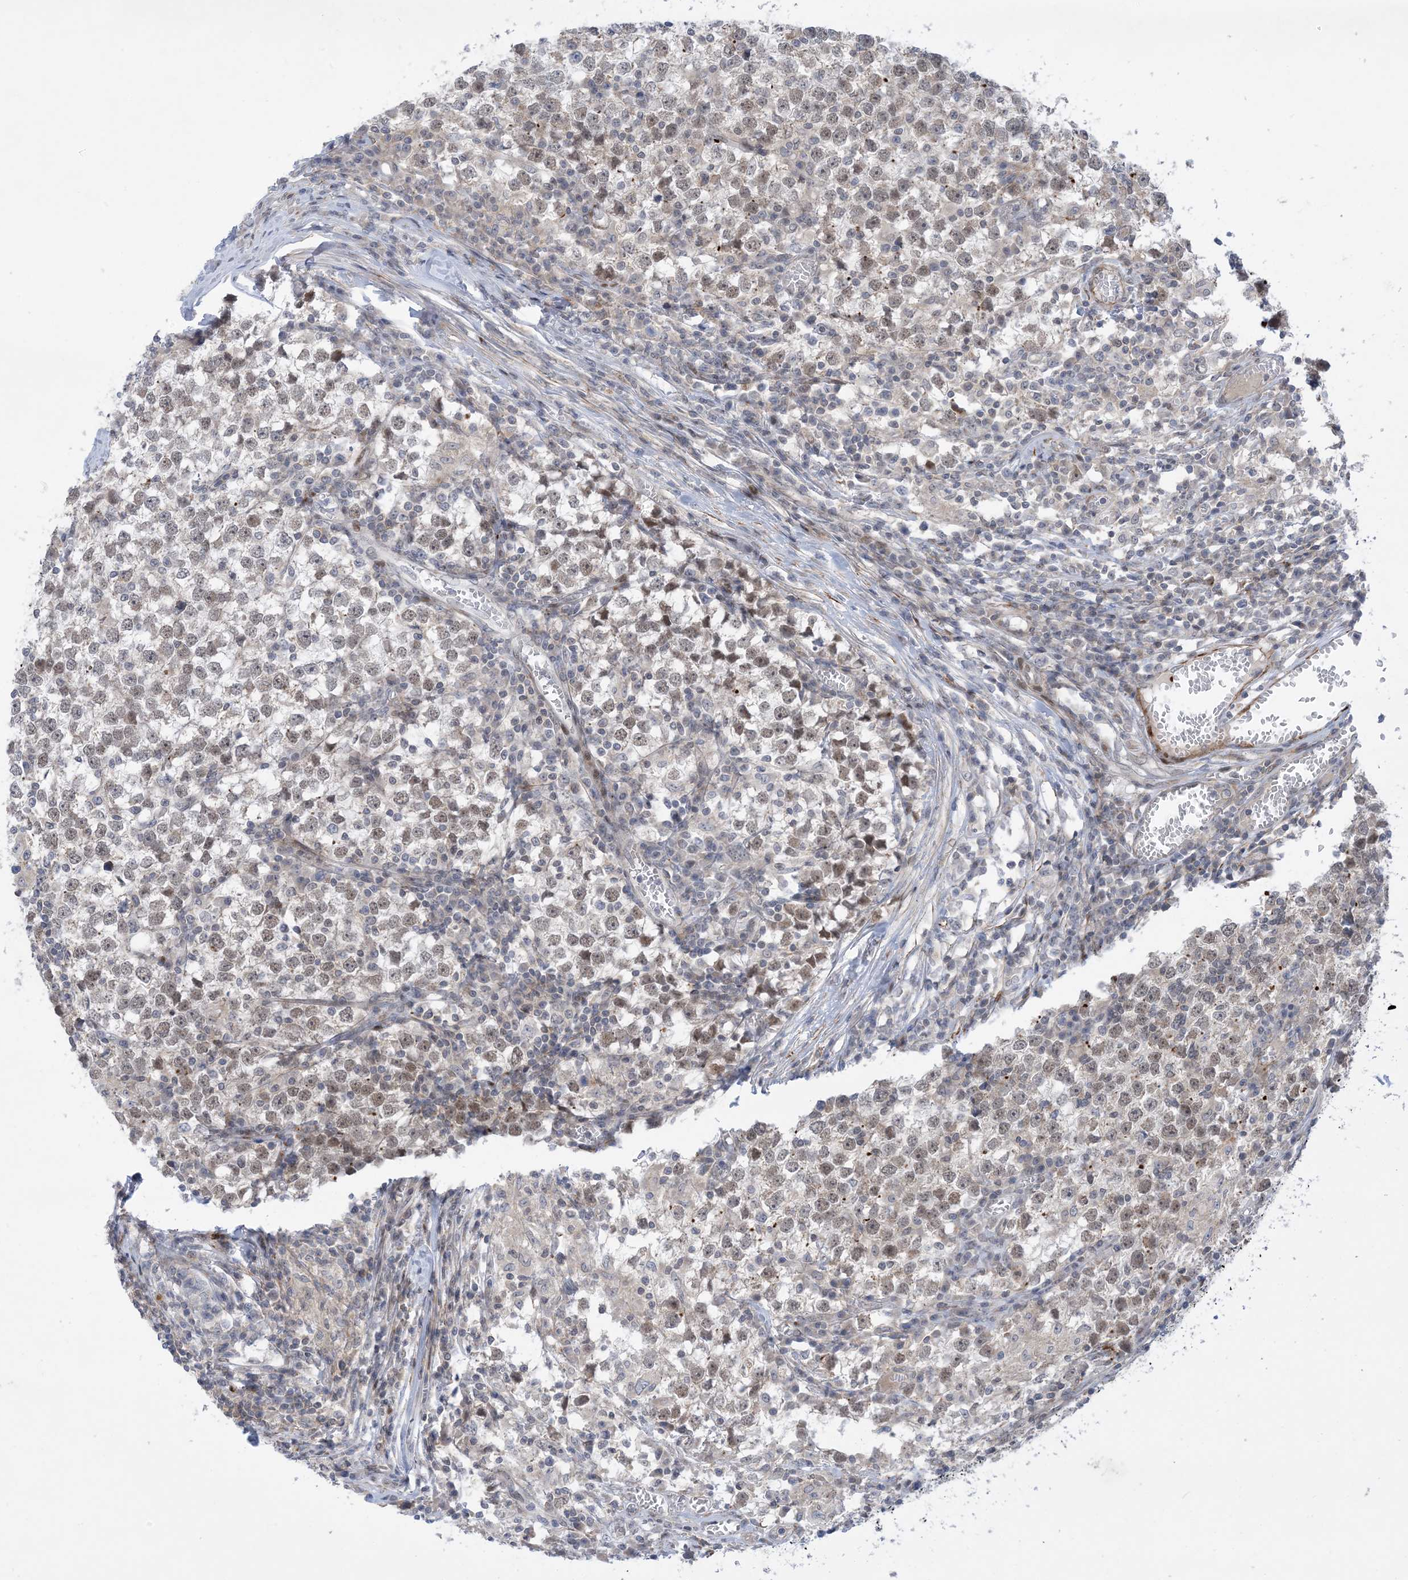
{"staining": {"intensity": "weak", "quantity": "<25%", "location": "nuclear"}, "tissue": "testis cancer", "cell_type": "Tumor cells", "image_type": "cancer", "snomed": [{"axis": "morphology", "description": "Seminoma, NOS"}, {"axis": "topography", "description": "Testis"}], "caption": "This is an IHC photomicrograph of human seminoma (testis). There is no positivity in tumor cells.", "gene": "ZNF8", "patient": {"sex": "male", "age": 65}}